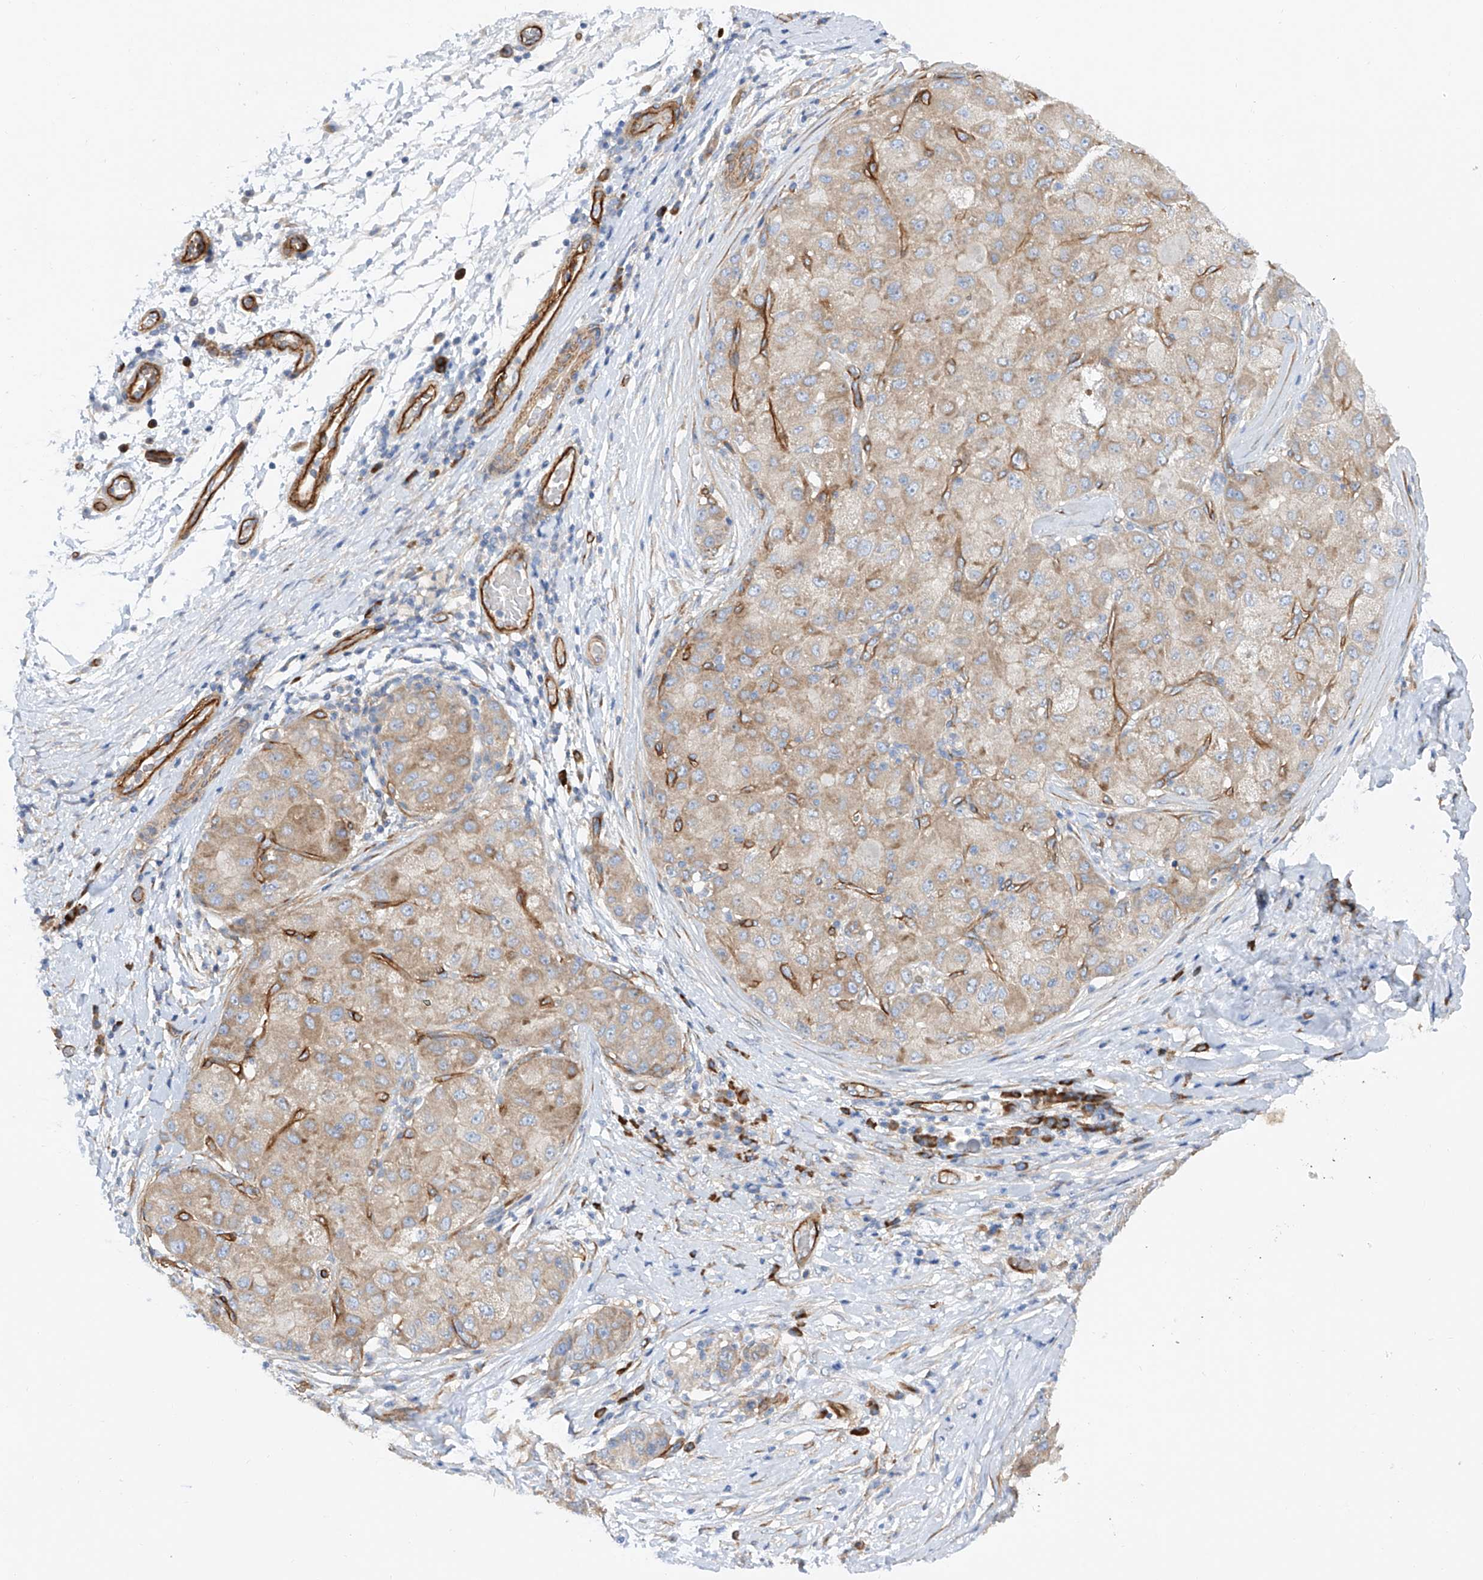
{"staining": {"intensity": "weak", "quantity": "25%-75%", "location": "cytoplasmic/membranous"}, "tissue": "liver cancer", "cell_type": "Tumor cells", "image_type": "cancer", "snomed": [{"axis": "morphology", "description": "Carcinoma, Hepatocellular, NOS"}, {"axis": "topography", "description": "Liver"}], "caption": "Weak cytoplasmic/membranous staining is identified in approximately 25%-75% of tumor cells in liver hepatocellular carcinoma.", "gene": "LCA5", "patient": {"sex": "male", "age": 80}}